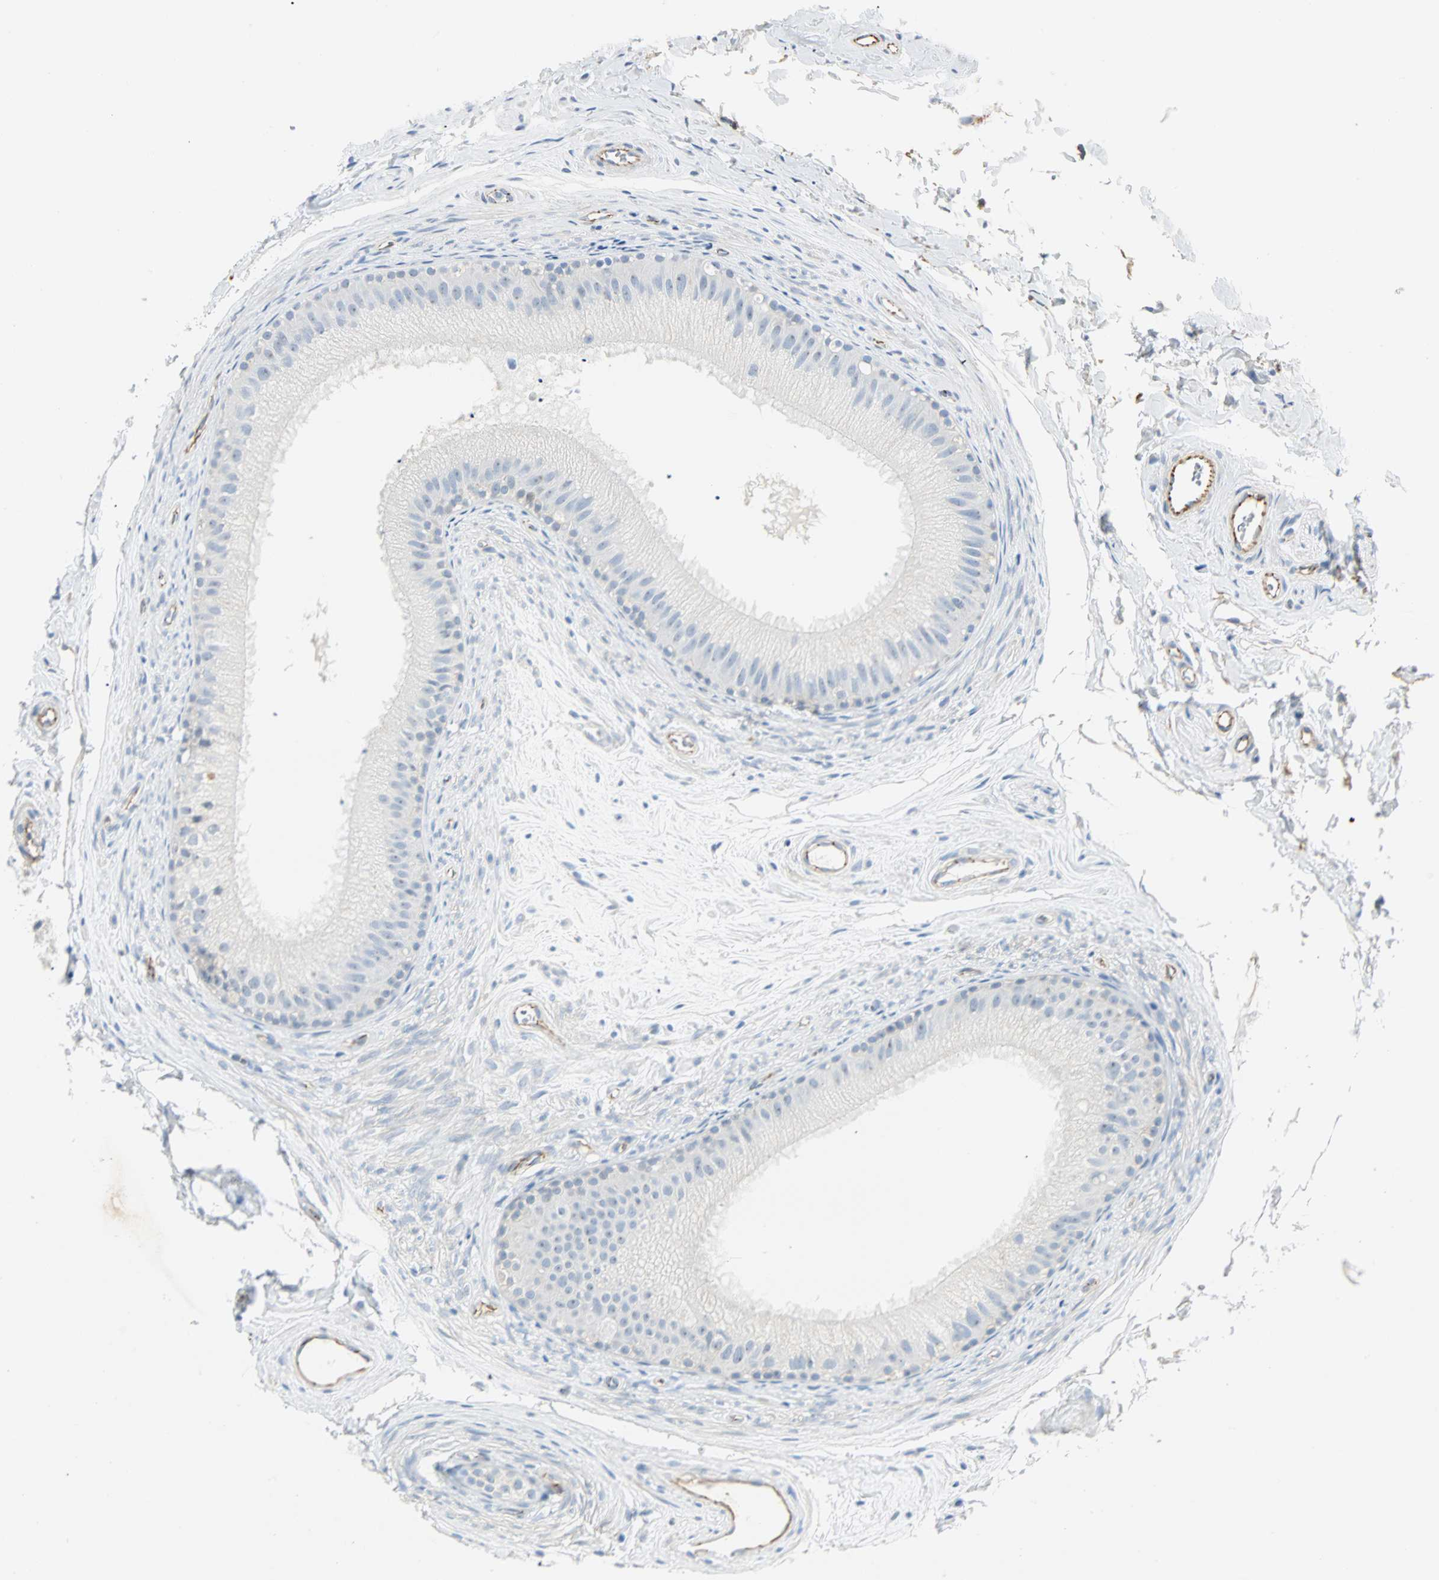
{"staining": {"intensity": "weak", "quantity": "25%-75%", "location": "cytoplasmic/membranous"}, "tissue": "epididymis", "cell_type": "Glandular cells", "image_type": "normal", "snomed": [{"axis": "morphology", "description": "Normal tissue, NOS"}, {"axis": "topography", "description": "Epididymis"}], "caption": "A low amount of weak cytoplasmic/membranous positivity is appreciated in about 25%-75% of glandular cells in benign epididymis. The protein is stained brown, and the nuclei are stained in blue (DAB IHC with brightfield microscopy, high magnification).", "gene": "VPS9D1", "patient": {"sex": "male", "age": 56}}